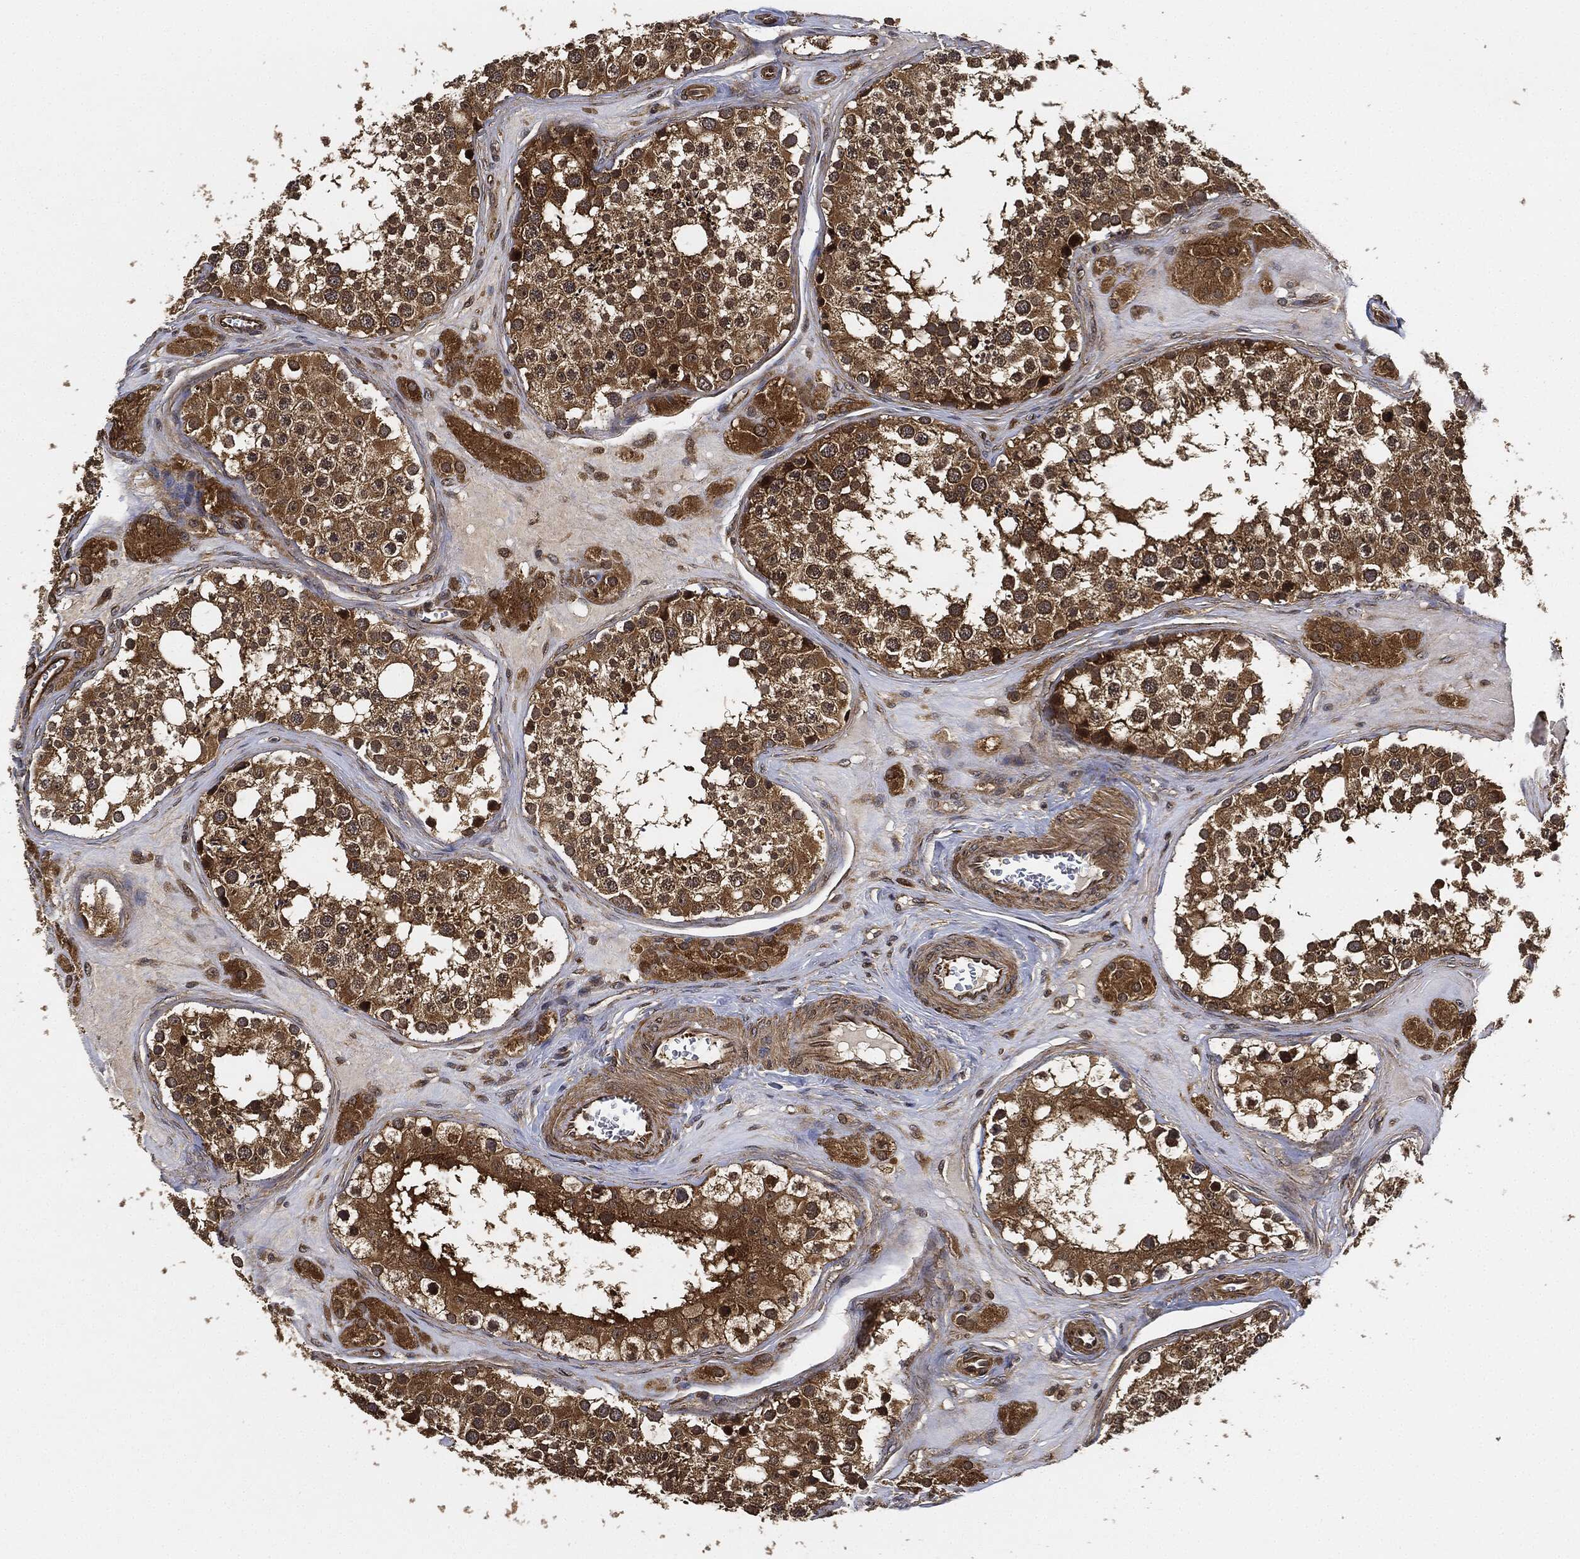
{"staining": {"intensity": "moderate", "quantity": ">75%", "location": "cytoplasmic/membranous"}, "tissue": "testis", "cell_type": "Cells in seminiferous ducts", "image_type": "normal", "snomed": [{"axis": "morphology", "description": "Normal tissue, NOS"}, {"axis": "topography", "description": "Testis"}], "caption": "Protein staining reveals moderate cytoplasmic/membranous positivity in about >75% of cells in seminiferous ducts in normal testis.", "gene": "CEP290", "patient": {"sex": "male", "age": 31}}